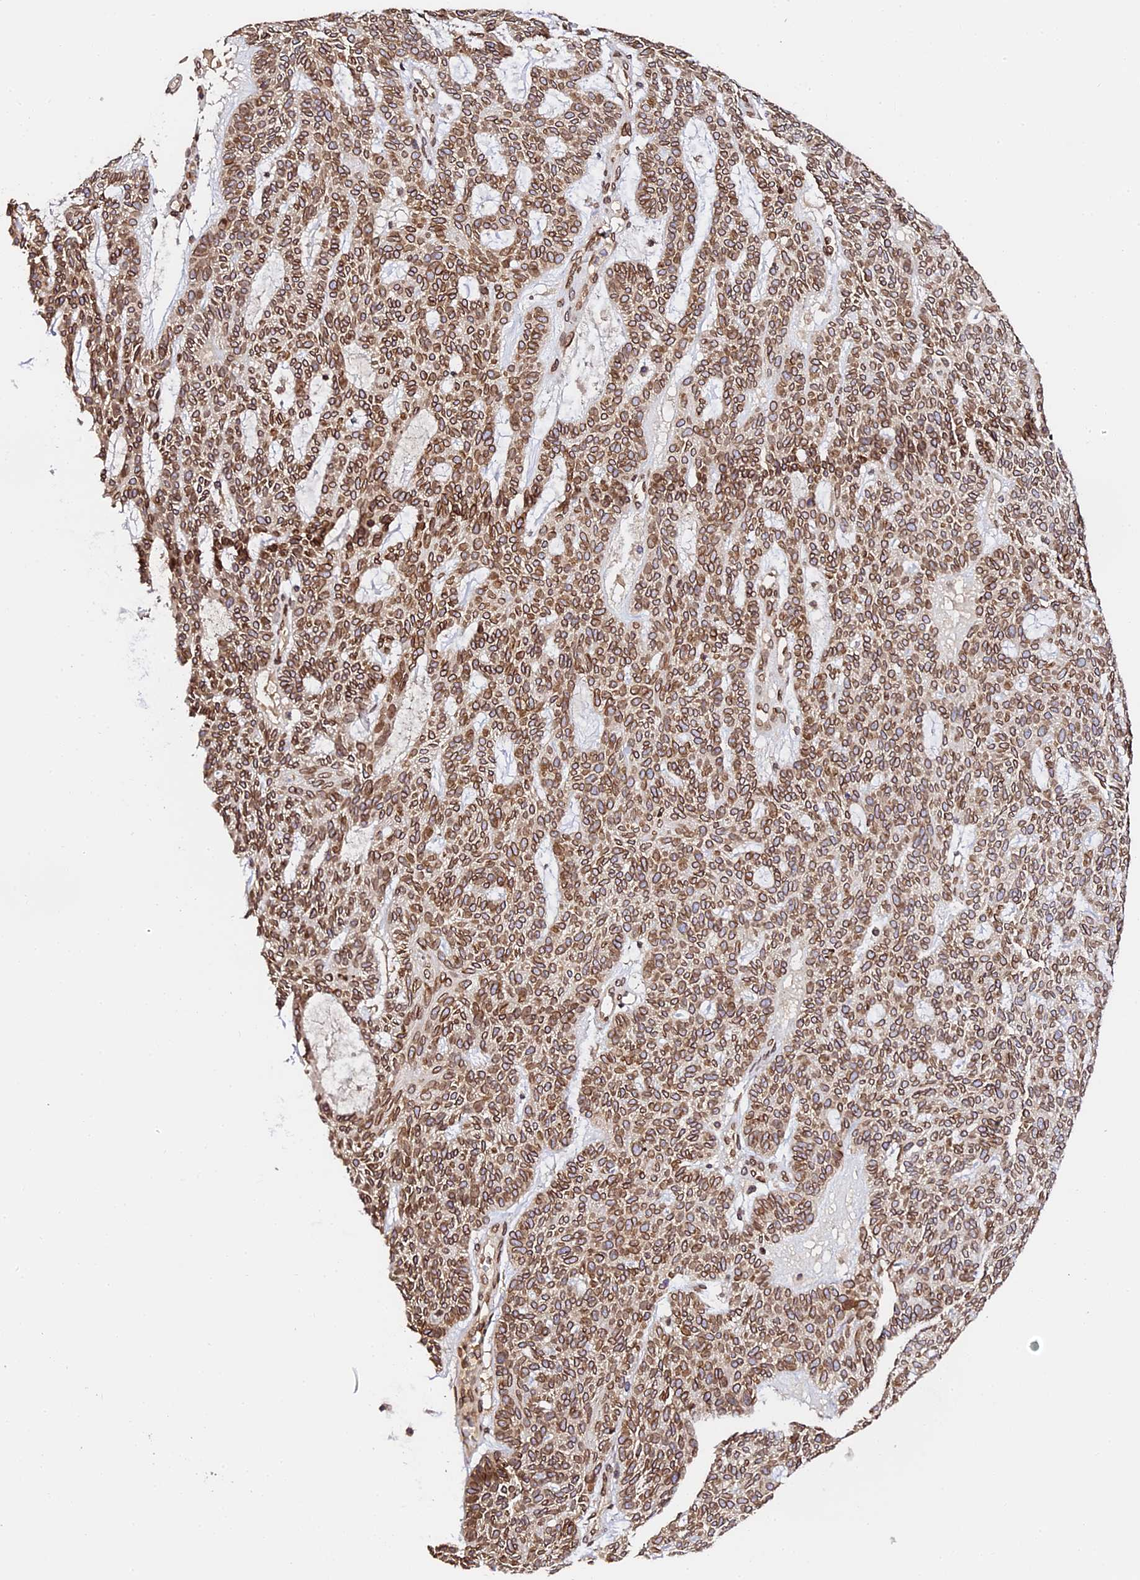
{"staining": {"intensity": "moderate", "quantity": ">75%", "location": "cytoplasmic/membranous,nuclear"}, "tissue": "skin cancer", "cell_type": "Tumor cells", "image_type": "cancer", "snomed": [{"axis": "morphology", "description": "Squamous cell carcinoma, NOS"}, {"axis": "topography", "description": "Skin"}], "caption": "Protein analysis of skin cancer (squamous cell carcinoma) tissue displays moderate cytoplasmic/membranous and nuclear expression in approximately >75% of tumor cells.", "gene": "ANAPC5", "patient": {"sex": "female", "age": 90}}